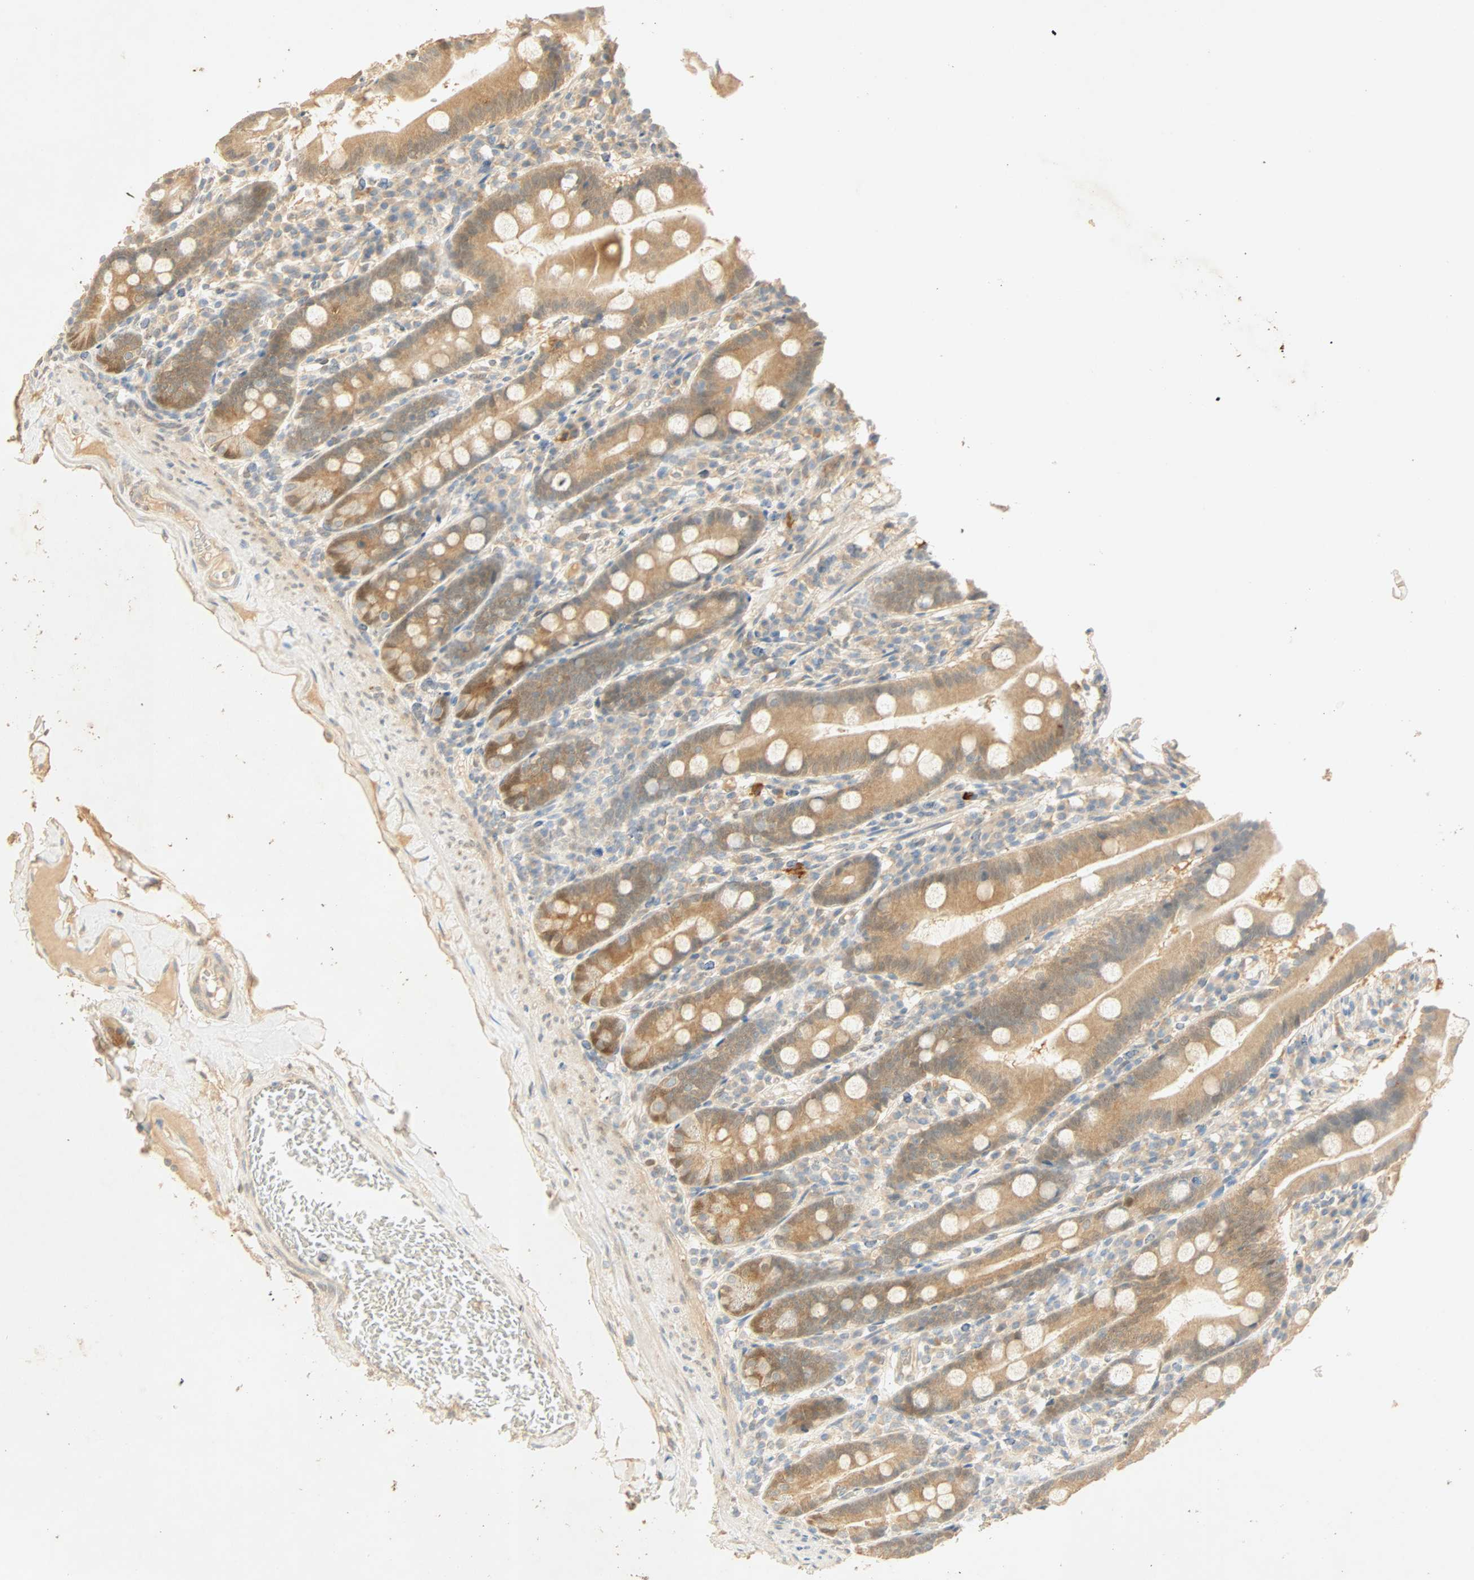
{"staining": {"intensity": "moderate", "quantity": ">75%", "location": "cytoplasmic/membranous"}, "tissue": "duodenum", "cell_type": "Glandular cells", "image_type": "normal", "snomed": [{"axis": "morphology", "description": "Normal tissue, NOS"}, {"axis": "topography", "description": "Duodenum"}], "caption": "Protein positivity by IHC demonstrates moderate cytoplasmic/membranous positivity in approximately >75% of glandular cells in benign duodenum. The staining was performed using DAB (3,3'-diaminobenzidine), with brown indicating positive protein expression. Nuclei are stained blue with hematoxylin.", "gene": "SELENBP1", "patient": {"sex": "male", "age": 50}}